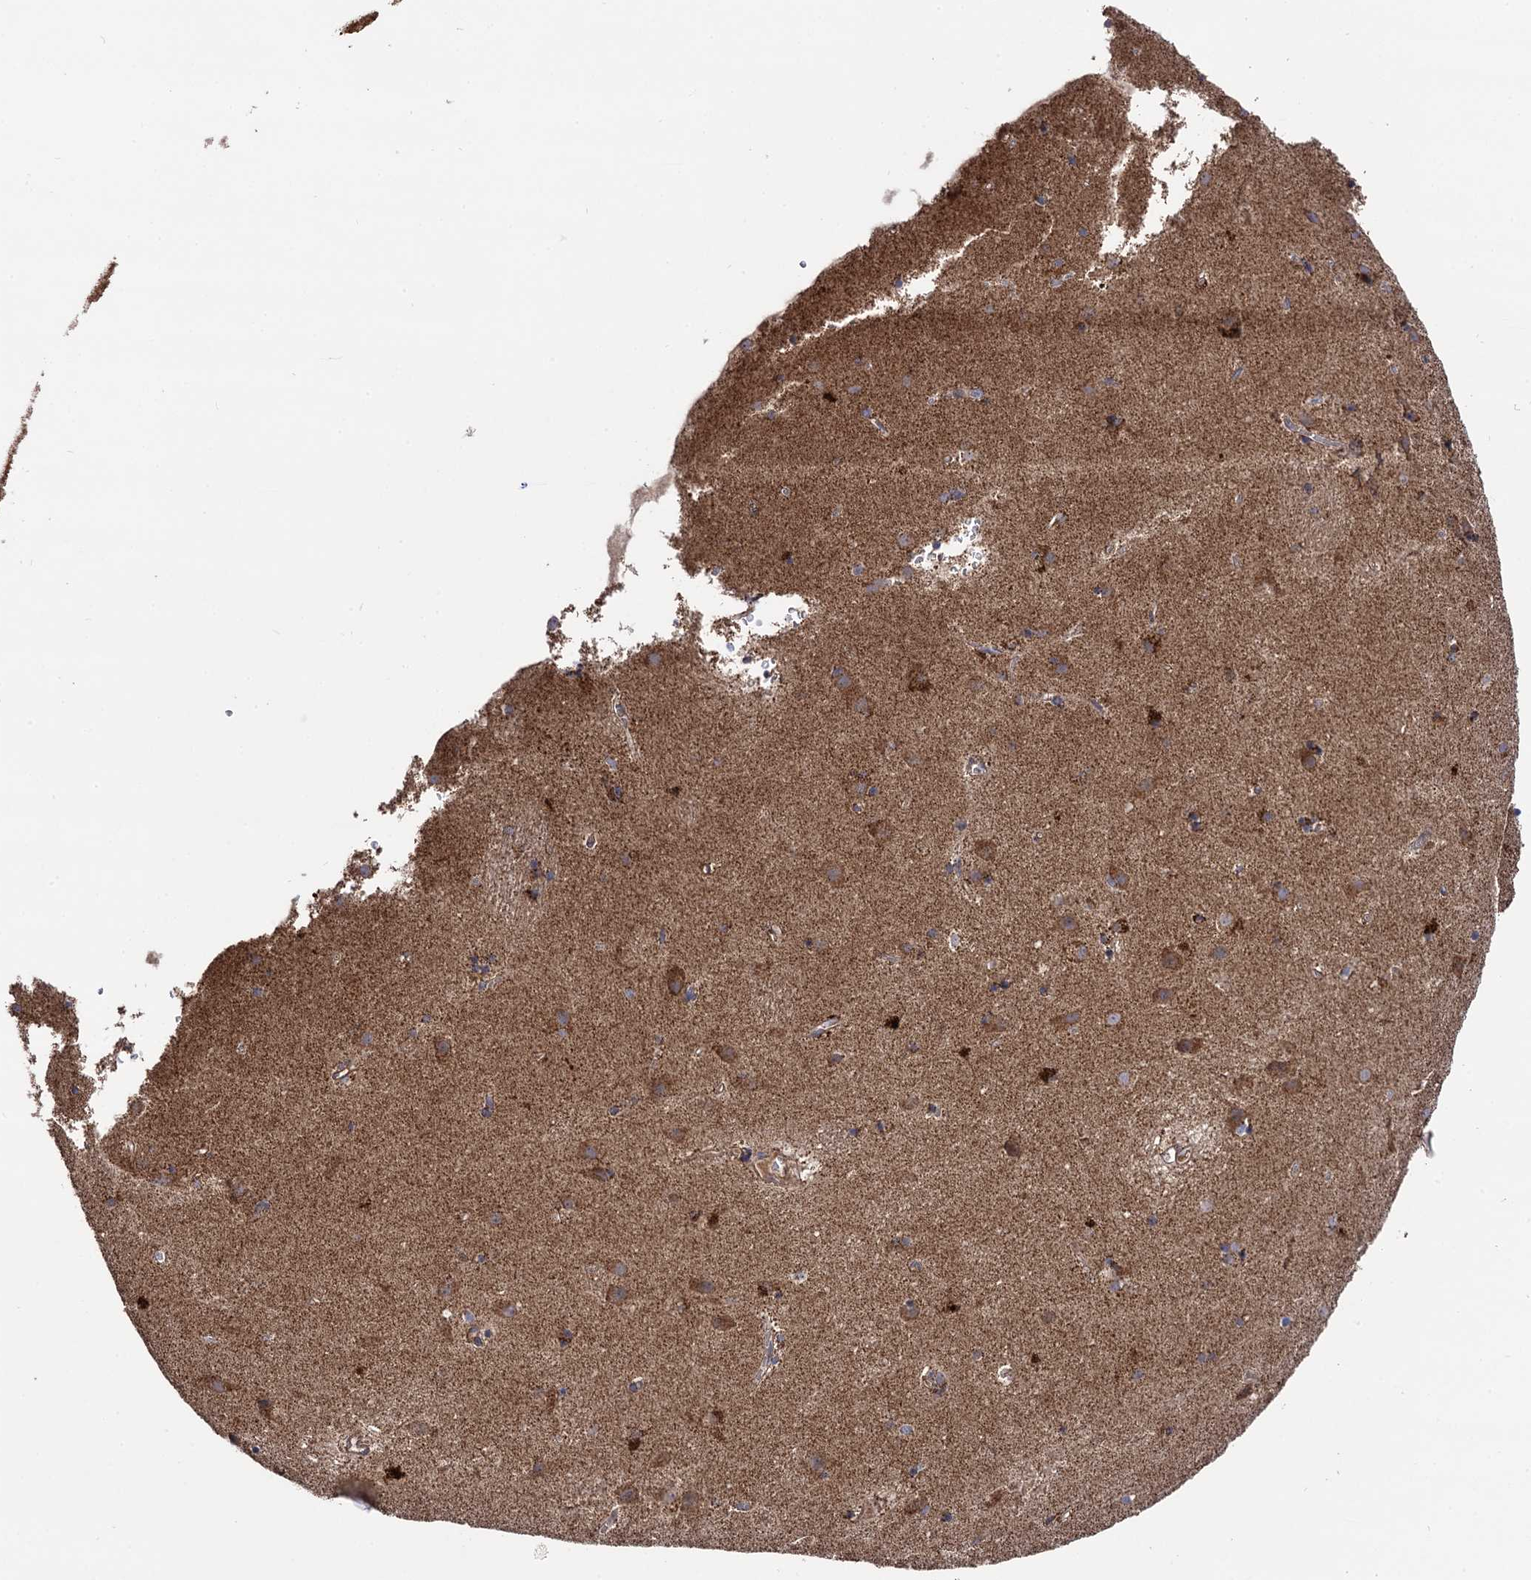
{"staining": {"intensity": "moderate", "quantity": ">75%", "location": "cytoplasmic/membranous"}, "tissue": "caudate", "cell_type": "Glial cells", "image_type": "normal", "snomed": [{"axis": "morphology", "description": "Normal tissue, NOS"}, {"axis": "topography", "description": "Lateral ventricle wall"}], "caption": "This image reveals immunohistochemistry (IHC) staining of normal caudate, with medium moderate cytoplasmic/membranous staining in approximately >75% of glial cells.", "gene": "IQCH", "patient": {"sex": "male", "age": 70}}